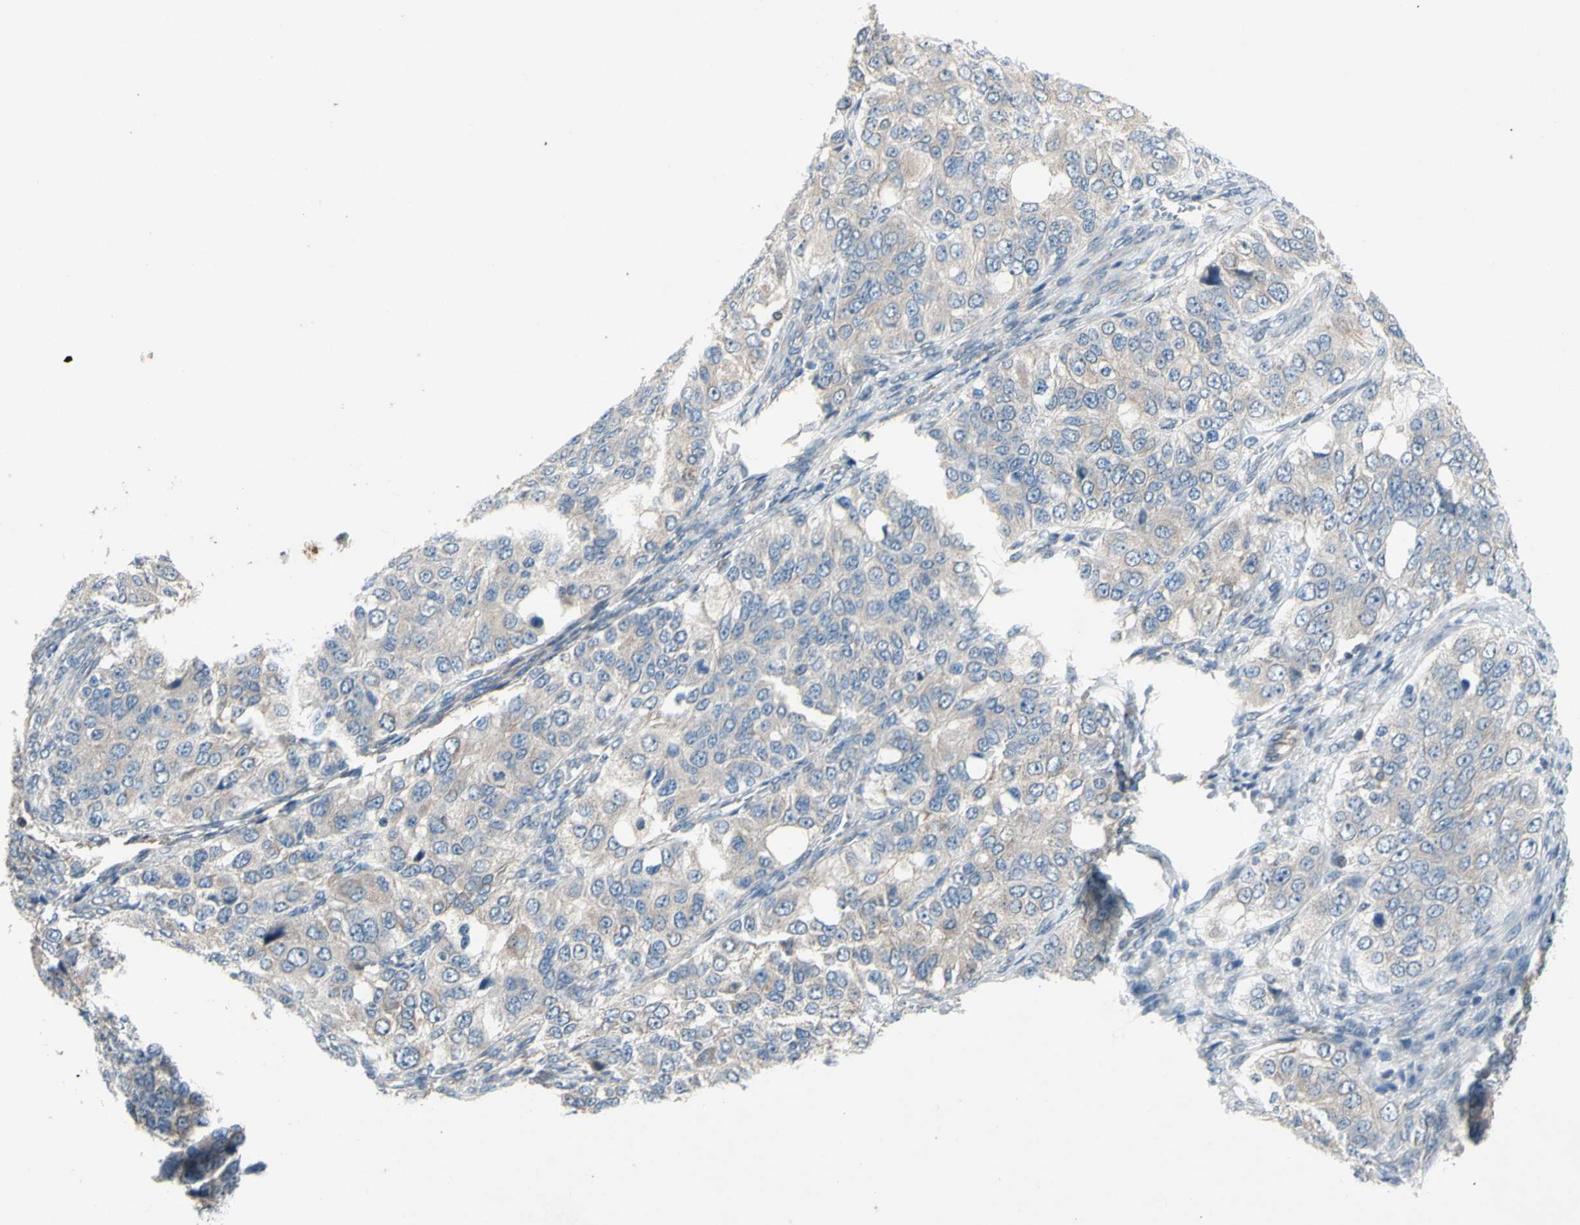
{"staining": {"intensity": "weak", "quantity": ">75%", "location": "cytoplasmic/membranous"}, "tissue": "ovarian cancer", "cell_type": "Tumor cells", "image_type": "cancer", "snomed": [{"axis": "morphology", "description": "Carcinoma, endometroid"}, {"axis": "topography", "description": "Ovary"}], "caption": "Human ovarian cancer (endometroid carcinoma) stained with a brown dye shows weak cytoplasmic/membranous positive staining in approximately >75% of tumor cells.", "gene": "GRAMD2B", "patient": {"sex": "female", "age": 51}}